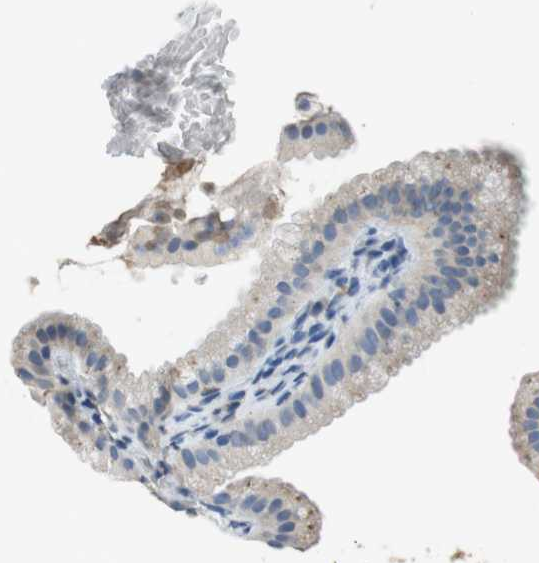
{"staining": {"intensity": "negative", "quantity": "none", "location": "none"}, "tissue": "gallbladder", "cell_type": "Glandular cells", "image_type": "normal", "snomed": [{"axis": "morphology", "description": "Normal tissue, NOS"}, {"axis": "topography", "description": "Gallbladder"}], "caption": "Glandular cells are negative for brown protein staining in normal gallbladder. (Stains: DAB immunohistochemistry (IHC) with hematoxylin counter stain, Microscopy: brightfield microscopy at high magnification).", "gene": "STBD1", "patient": {"sex": "female", "age": 64}}